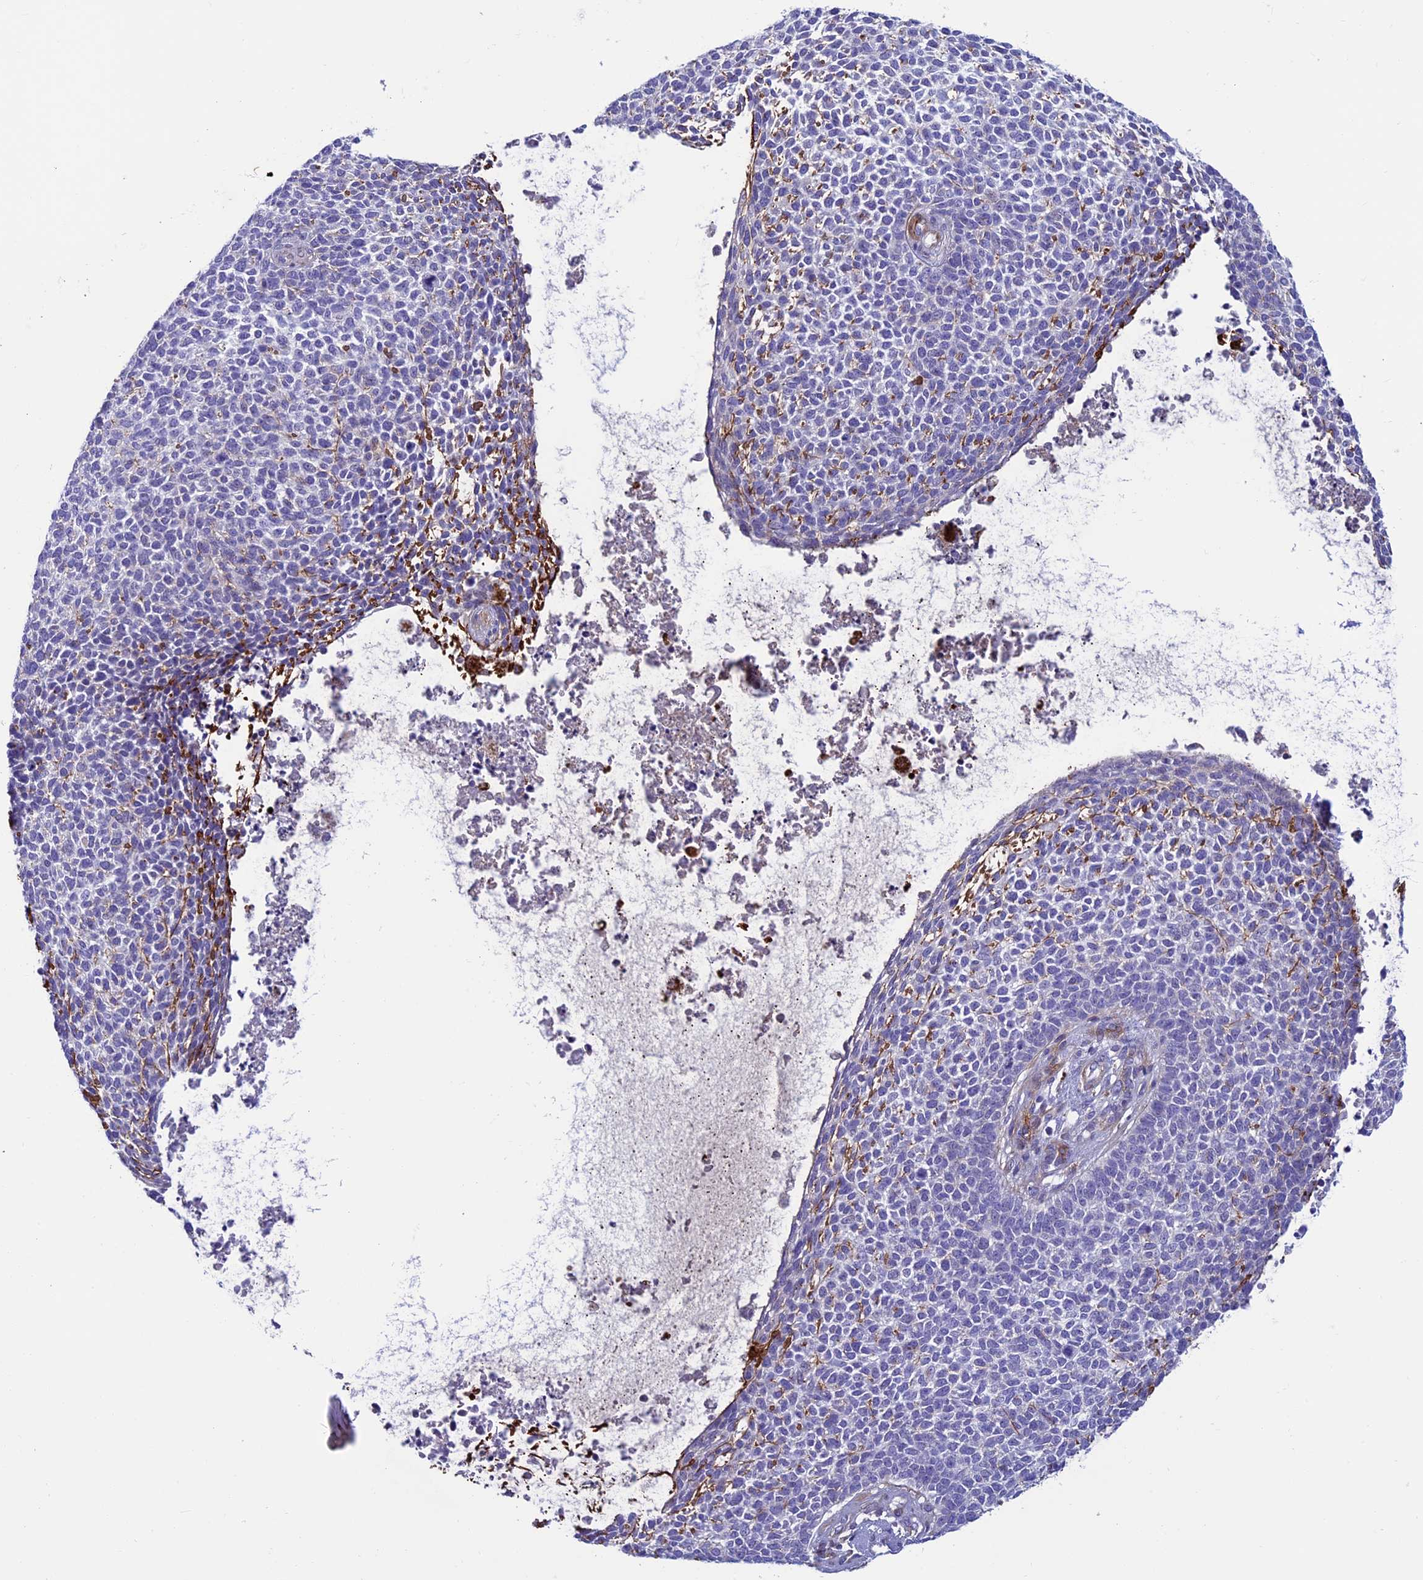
{"staining": {"intensity": "negative", "quantity": "none", "location": "none"}, "tissue": "skin cancer", "cell_type": "Tumor cells", "image_type": "cancer", "snomed": [{"axis": "morphology", "description": "Basal cell carcinoma"}, {"axis": "topography", "description": "Skin"}], "caption": "DAB immunohistochemical staining of skin basal cell carcinoma exhibits no significant expression in tumor cells.", "gene": "LOXL1", "patient": {"sex": "female", "age": 84}}